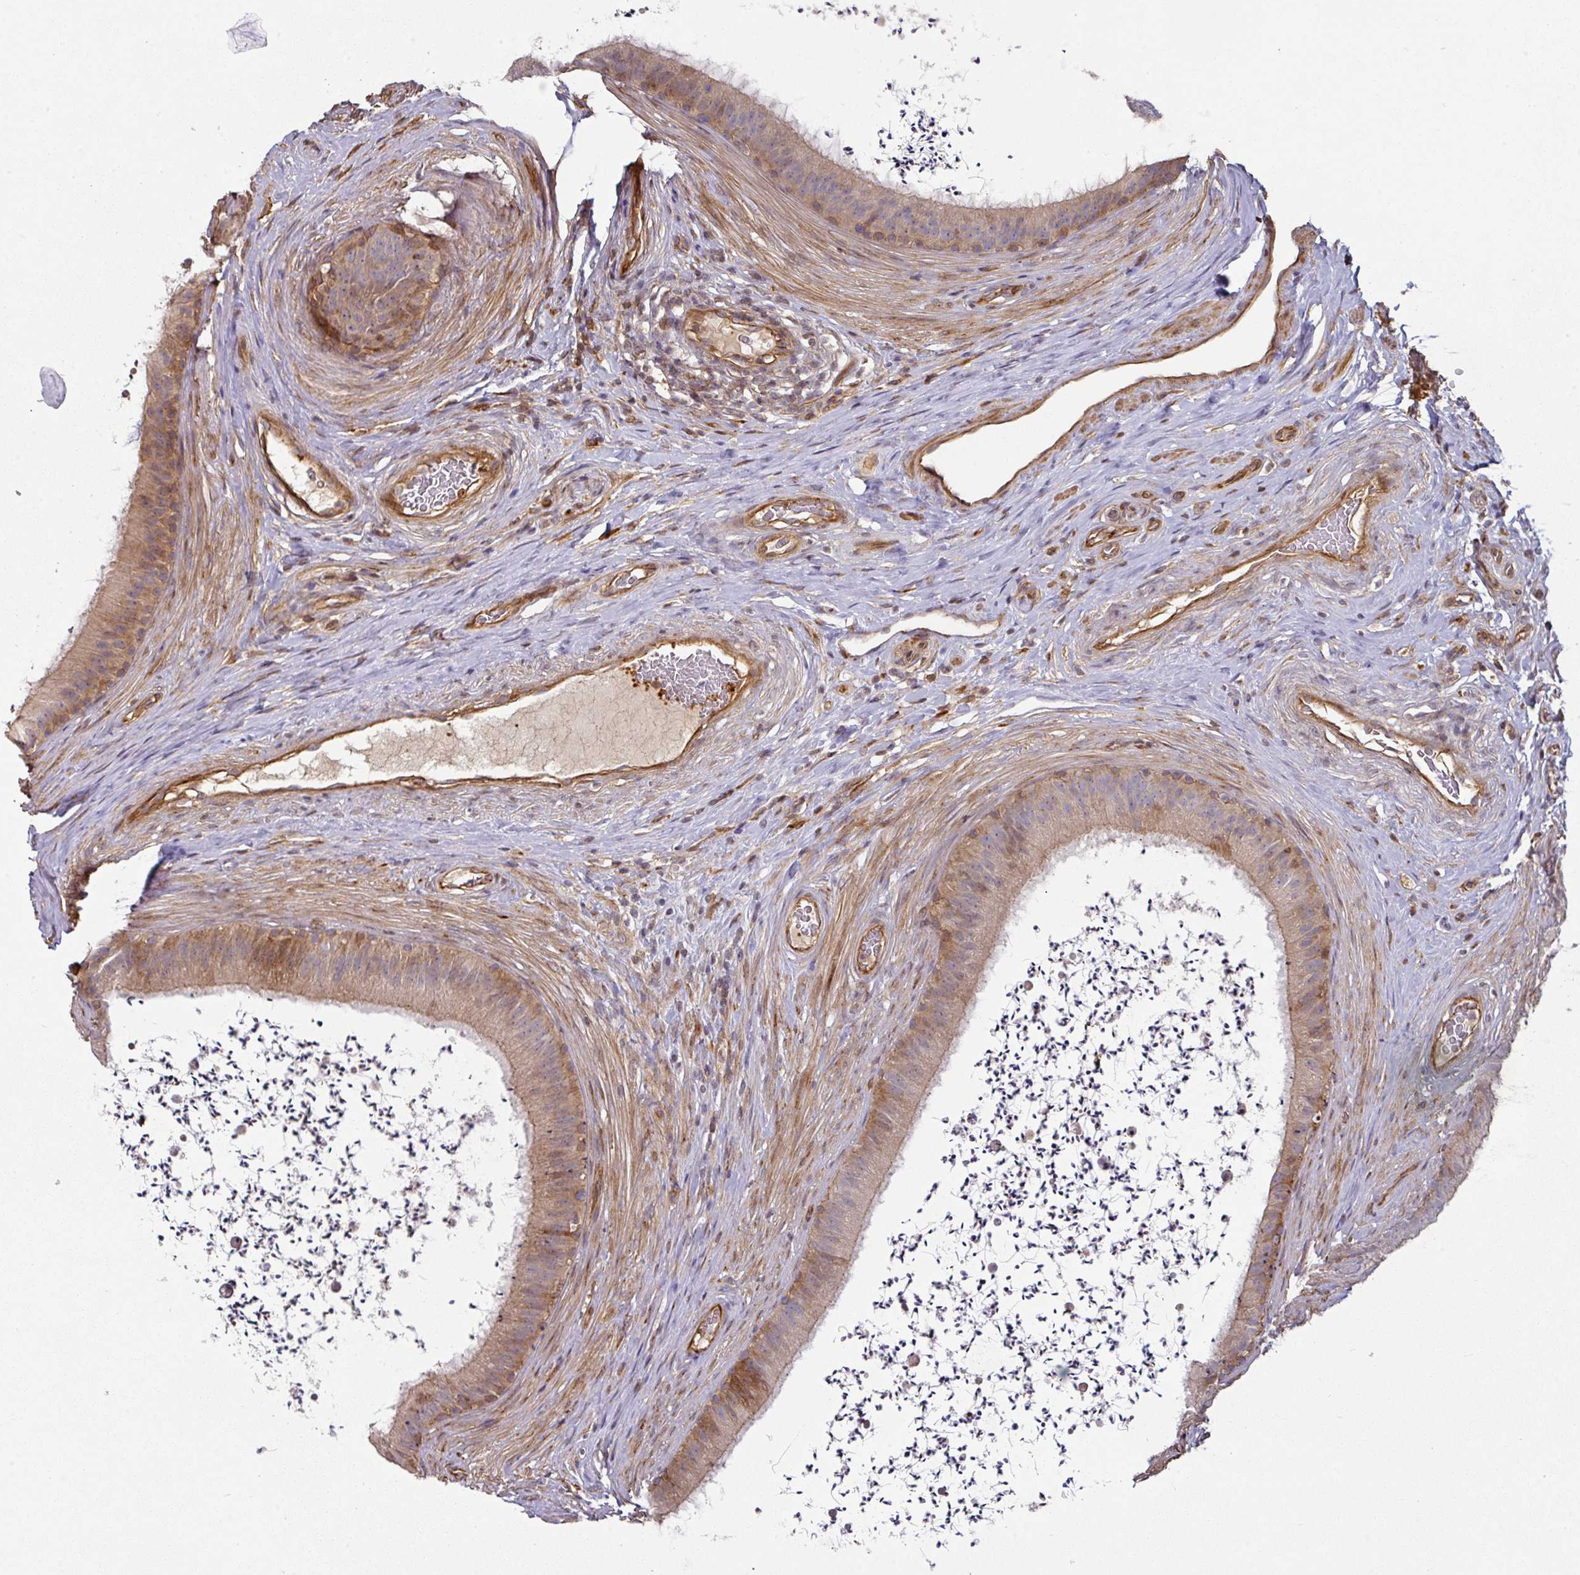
{"staining": {"intensity": "moderate", "quantity": ">75%", "location": "cytoplasmic/membranous"}, "tissue": "epididymis", "cell_type": "Glandular cells", "image_type": "normal", "snomed": [{"axis": "morphology", "description": "Normal tissue, NOS"}, {"axis": "topography", "description": "Testis"}, {"axis": "topography", "description": "Epididymis"}], "caption": "Moderate cytoplasmic/membranous protein staining is appreciated in approximately >75% of glandular cells in epididymis. The staining is performed using DAB (3,3'-diaminobenzidine) brown chromogen to label protein expression. The nuclei are counter-stained blue using hematoxylin.", "gene": "CASP2", "patient": {"sex": "male", "age": 41}}